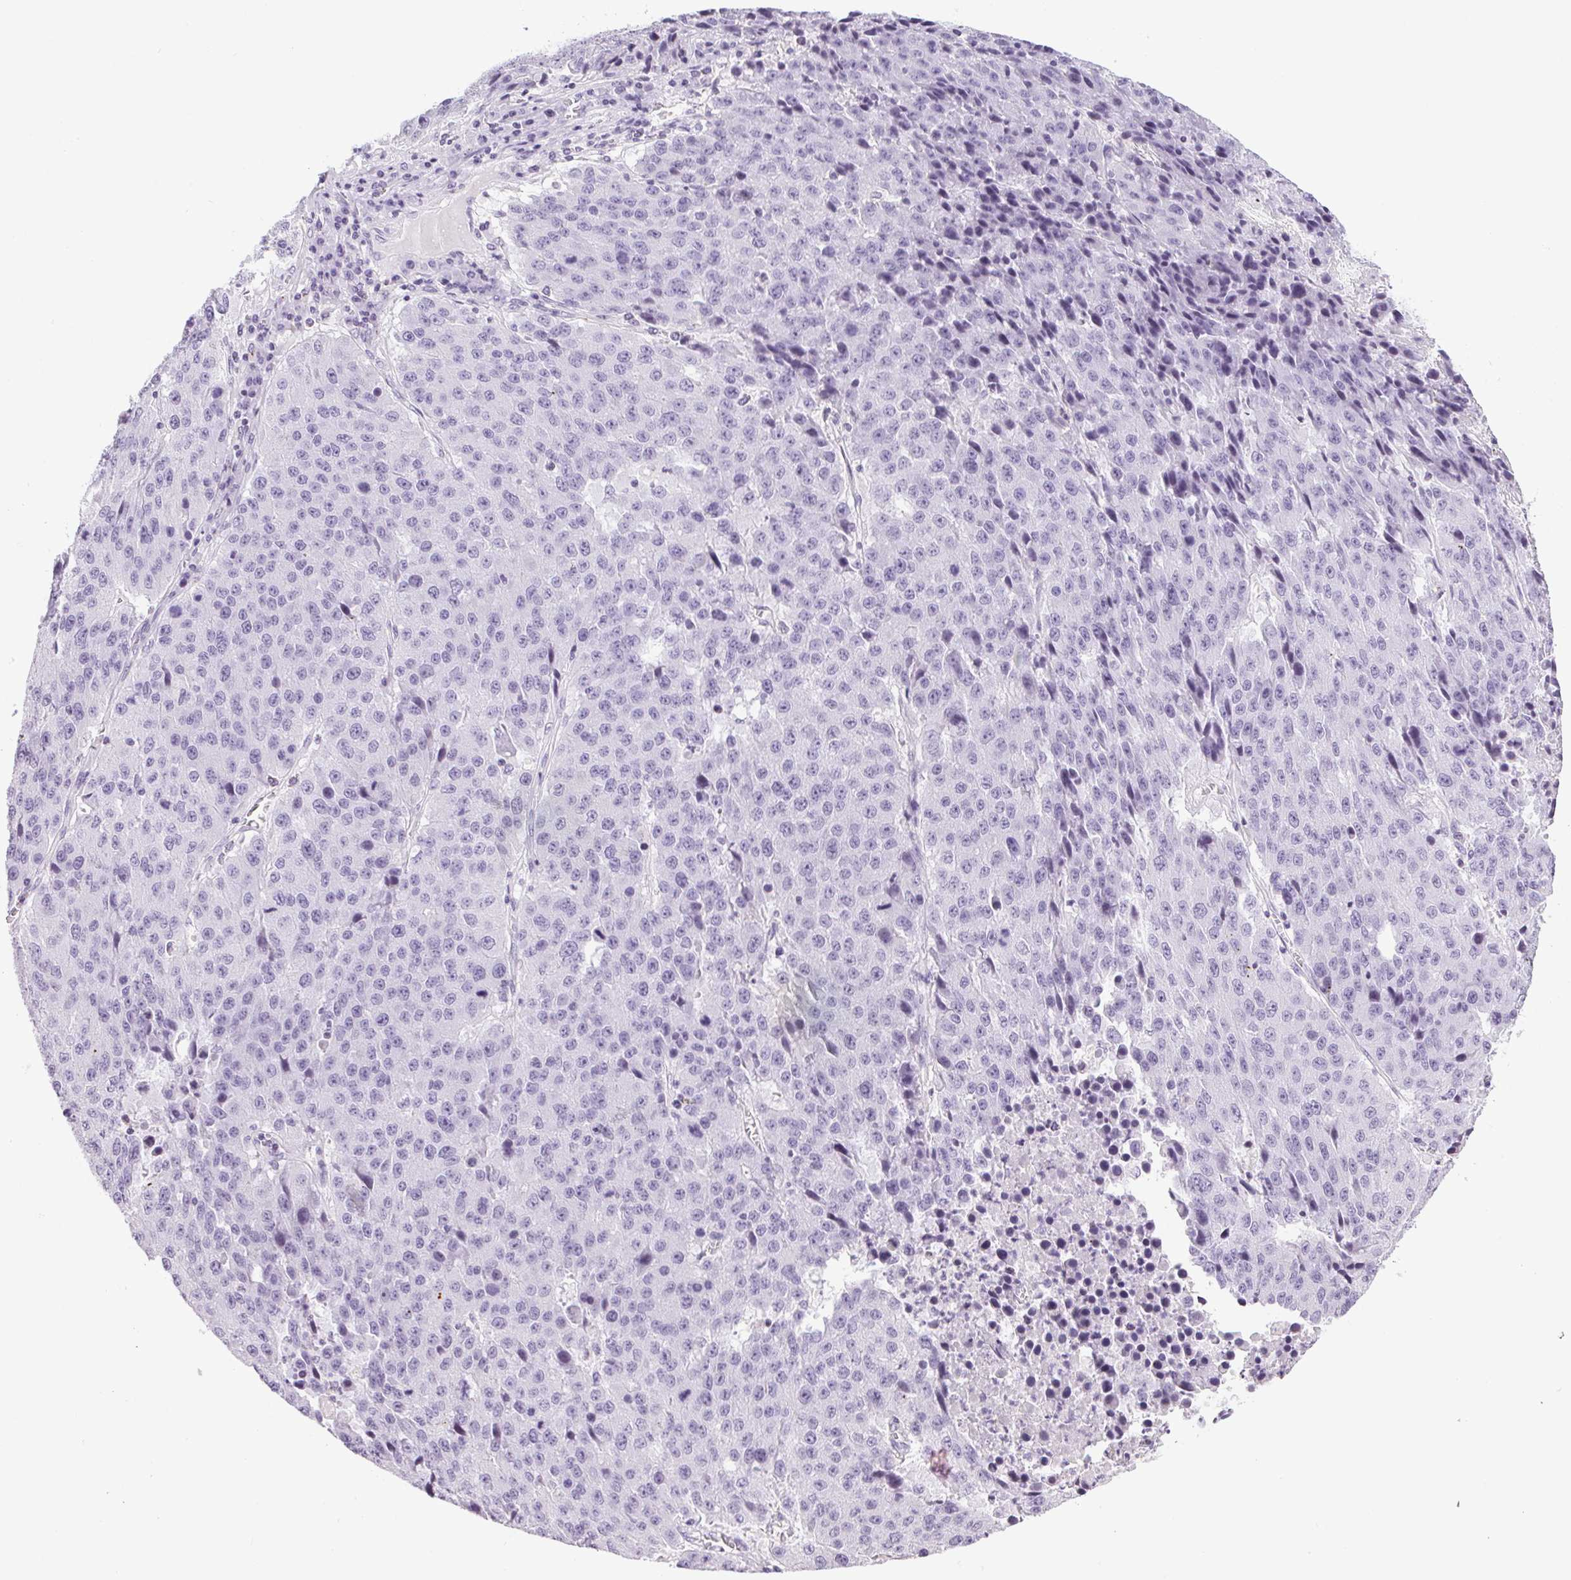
{"staining": {"intensity": "negative", "quantity": "none", "location": "none"}, "tissue": "stomach cancer", "cell_type": "Tumor cells", "image_type": "cancer", "snomed": [{"axis": "morphology", "description": "Adenocarcinoma, NOS"}, {"axis": "topography", "description": "Stomach"}], "caption": "The immunohistochemistry image has no significant positivity in tumor cells of stomach cancer tissue.", "gene": "TMEM88B", "patient": {"sex": "male", "age": 71}}